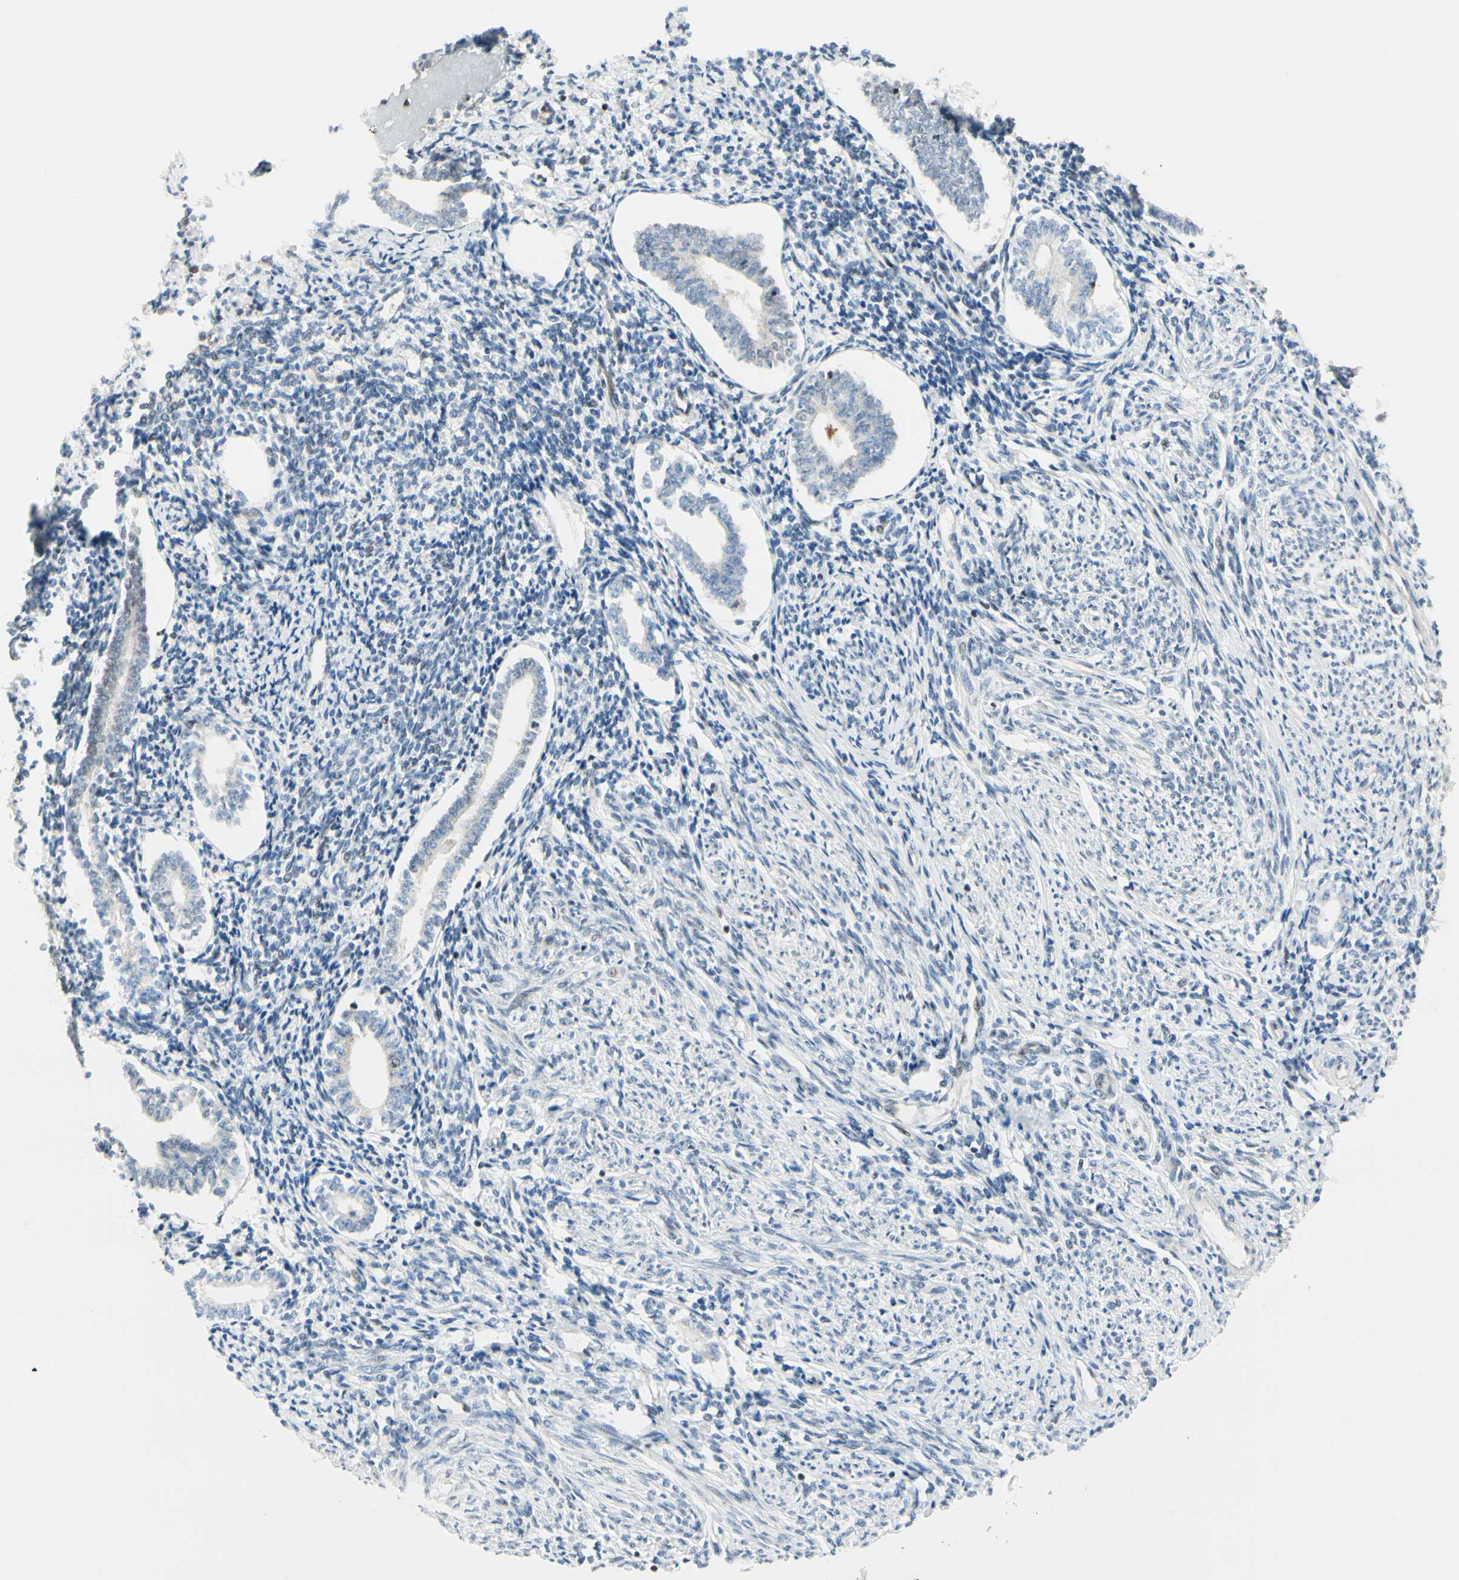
{"staining": {"intensity": "moderate", "quantity": ">75%", "location": "nuclear"}, "tissue": "endometrium", "cell_type": "Cells in endometrial stroma", "image_type": "normal", "snomed": [{"axis": "morphology", "description": "Normal tissue, NOS"}, {"axis": "topography", "description": "Endometrium"}], "caption": "IHC photomicrograph of unremarkable endometrium: human endometrium stained using immunohistochemistry (IHC) exhibits medium levels of moderate protein expression localized specifically in the nuclear of cells in endometrial stroma, appearing as a nuclear brown color.", "gene": "SUFU", "patient": {"sex": "female", "age": 71}}